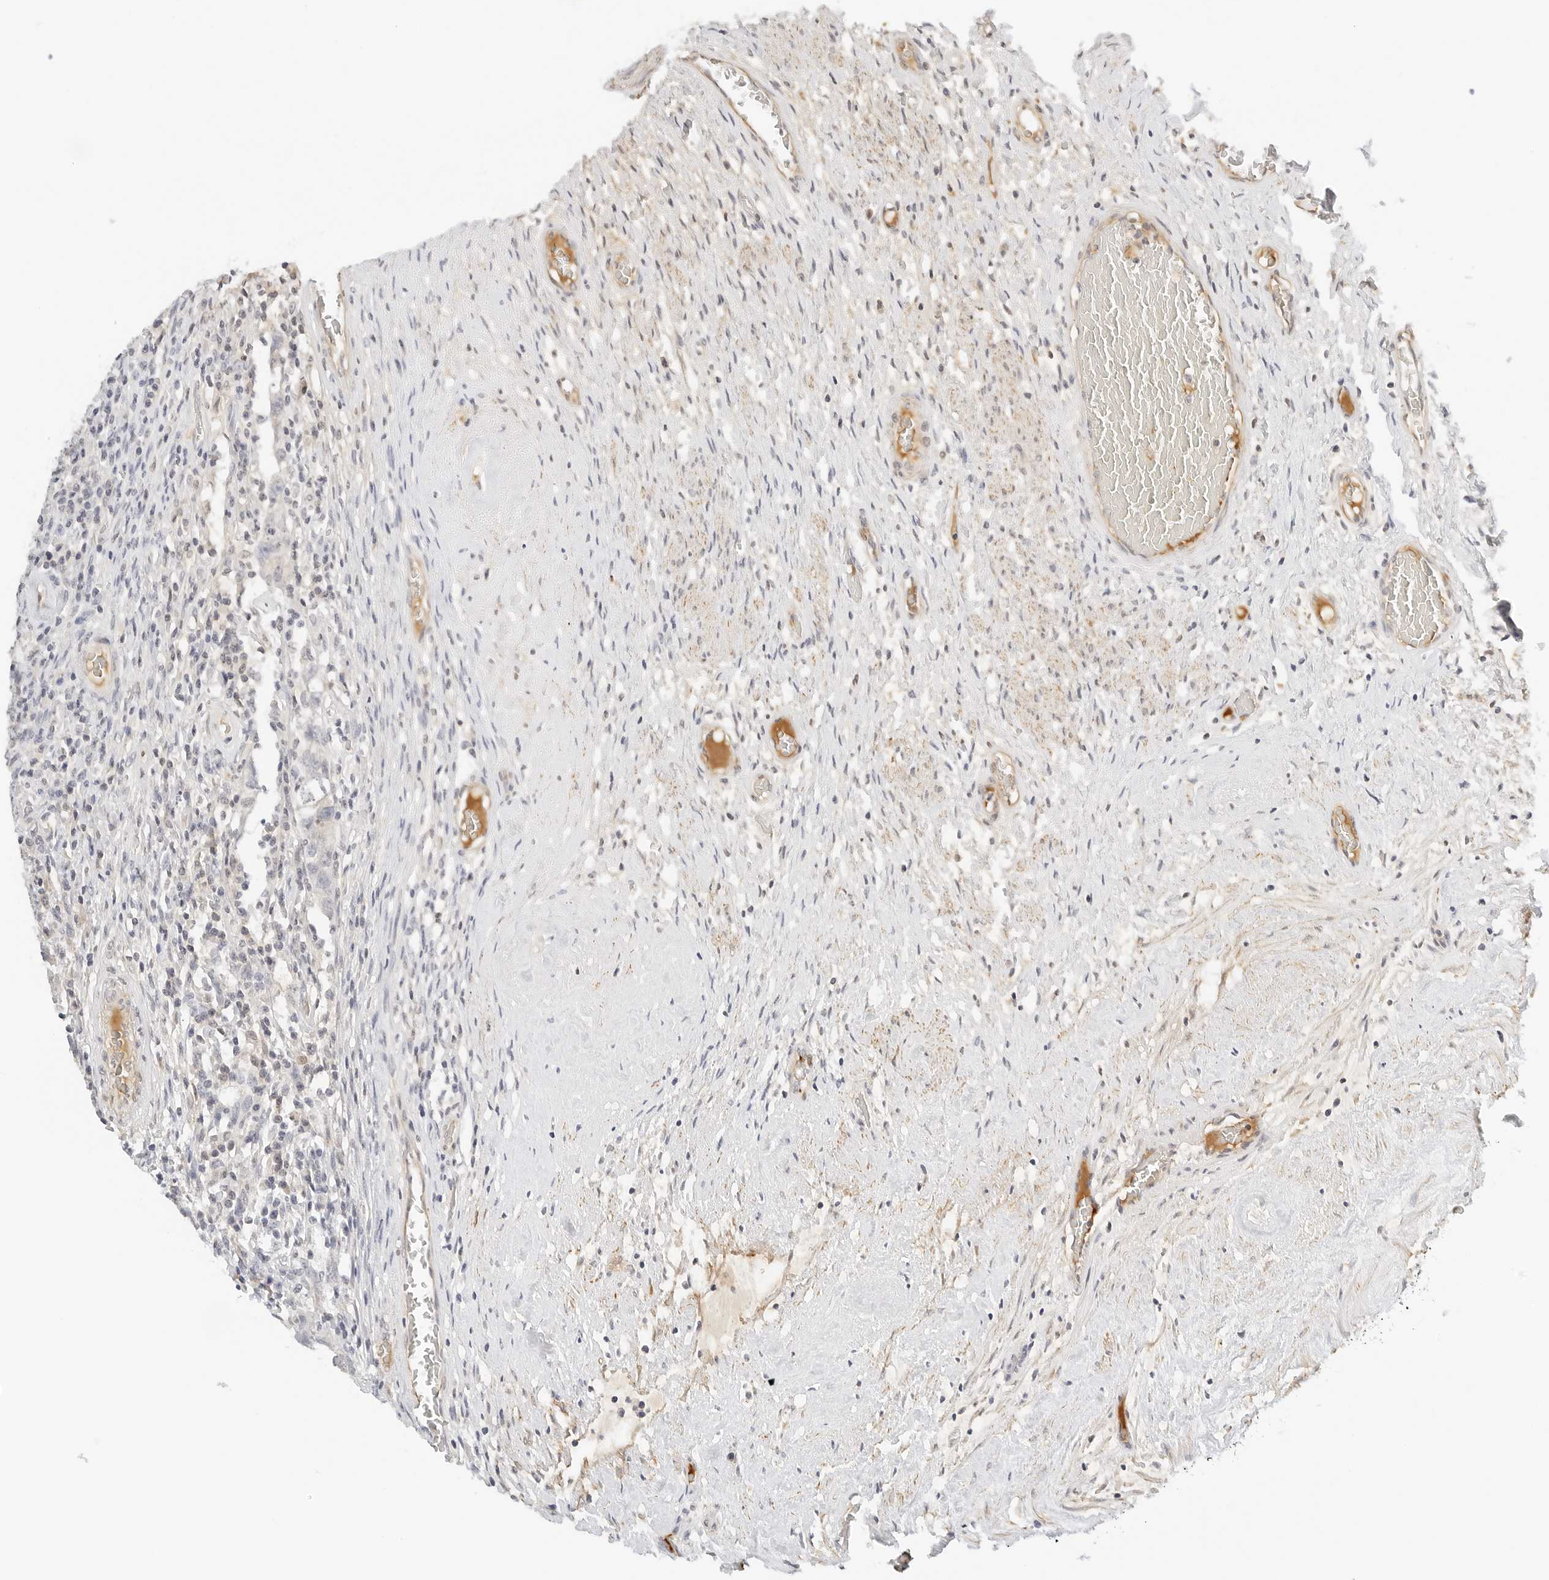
{"staining": {"intensity": "negative", "quantity": "none", "location": "none"}, "tissue": "testis cancer", "cell_type": "Tumor cells", "image_type": "cancer", "snomed": [{"axis": "morphology", "description": "Carcinoma, Embryonal, NOS"}, {"axis": "topography", "description": "Testis"}], "caption": "There is no significant positivity in tumor cells of testis cancer (embryonal carcinoma). (Immunohistochemistry (ihc), brightfield microscopy, high magnification).", "gene": "PKDCC", "patient": {"sex": "male", "age": 26}}